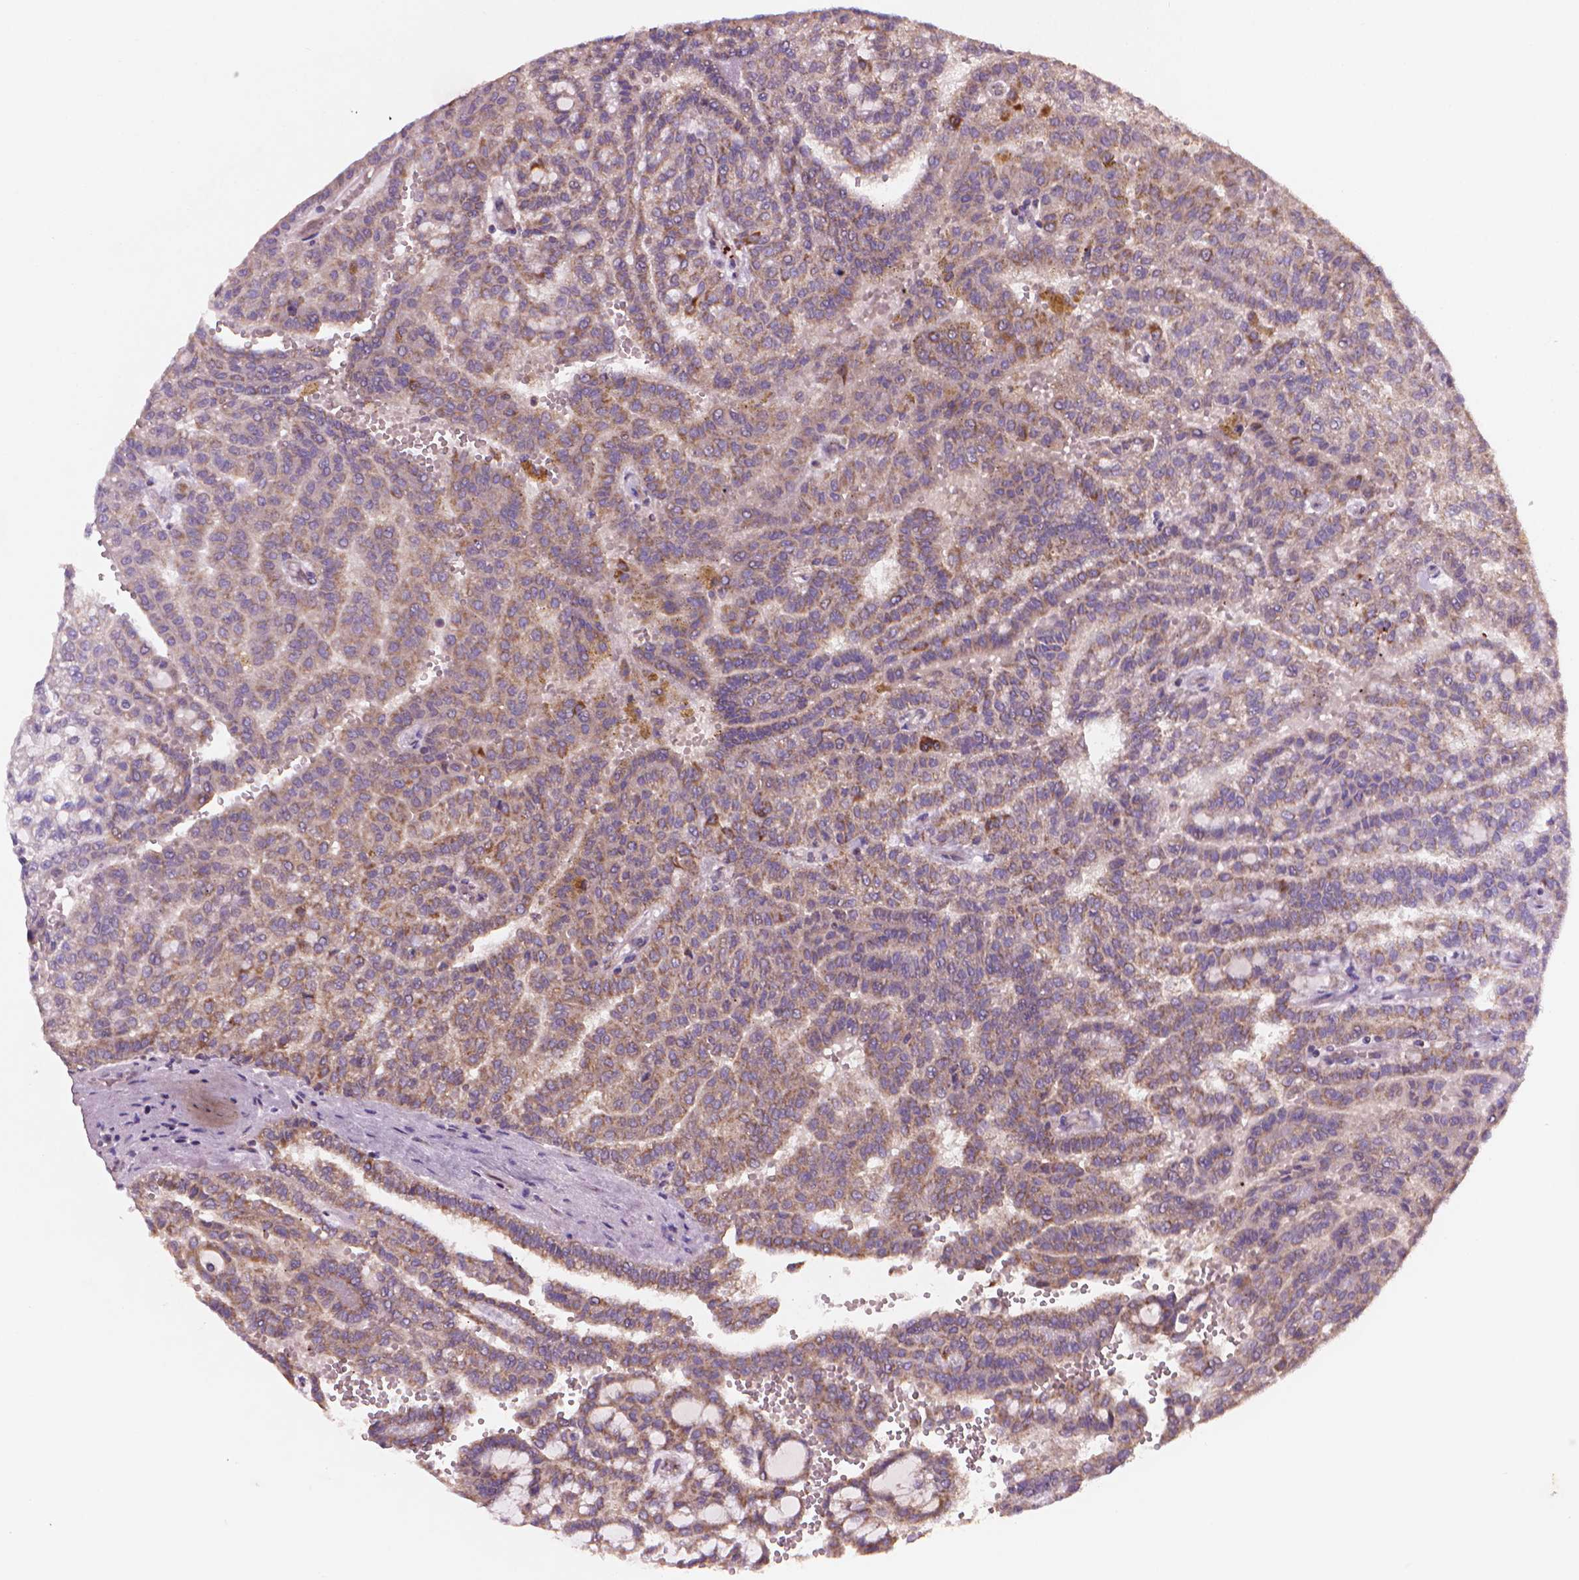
{"staining": {"intensity": "moderate", "quantity": ">75%", "location": "cytoplasmic/membranous"}, "tissue": "renal cancer", "cell_type": "Tumor cells", "image_type": "cancer", "snomed": [{"axis": "morphology", "description": "Adenocarcinoma, NOS"}, {"axis": "topography", "description": "Kidney"}], "caption": "A high-resolution image shows immunohistochemistry staining of renal cancer (adenocarcinoma), which exhibits moderate cytoplasmic/membranous staining in approximately >75% of tumor cells.", "gene": "NLRX1", "patient": {"sex": "male", "age": 63}}